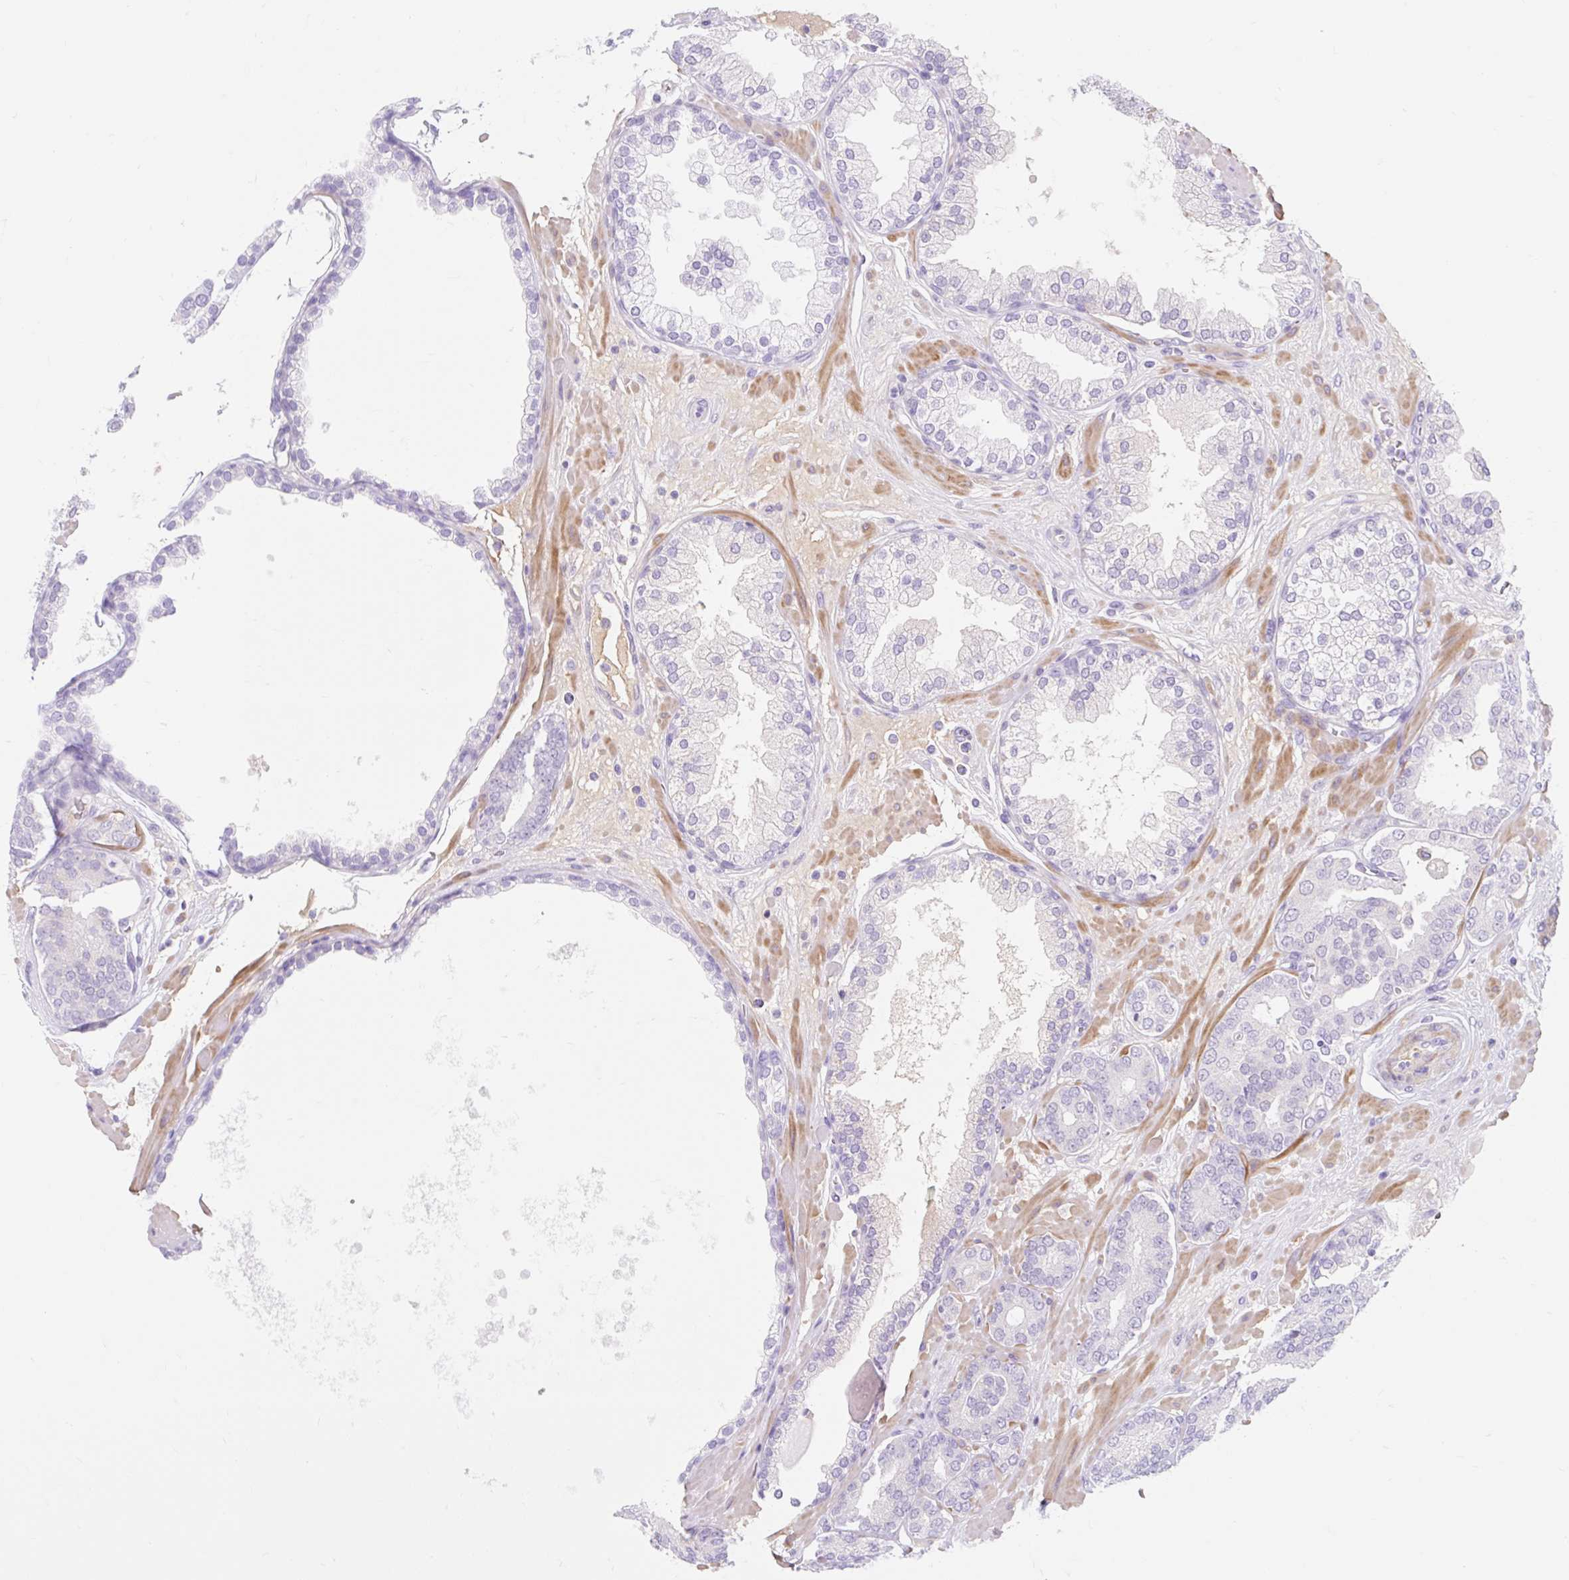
{"staining": {"intensity": "negative", "quantity": "none", "location": "none"}, "tissue": "prostate cancer", "cell_type": "Tumor cells", "image_type": "cancer", "snomed": [{"axis": "morphology", "description": "Adenocarcinoma, High grade"}, {"axis": "topography", "description": "Prostate"}], "caption": "Tumor cells show no significant expression in prostate adenocarcinoma (high-grade). (Immunohistochemistry (ihc), brightfield microscopy, high magnification).", "gene": "SLC28A1", "patient": {"sex": "male", "age": 66}}